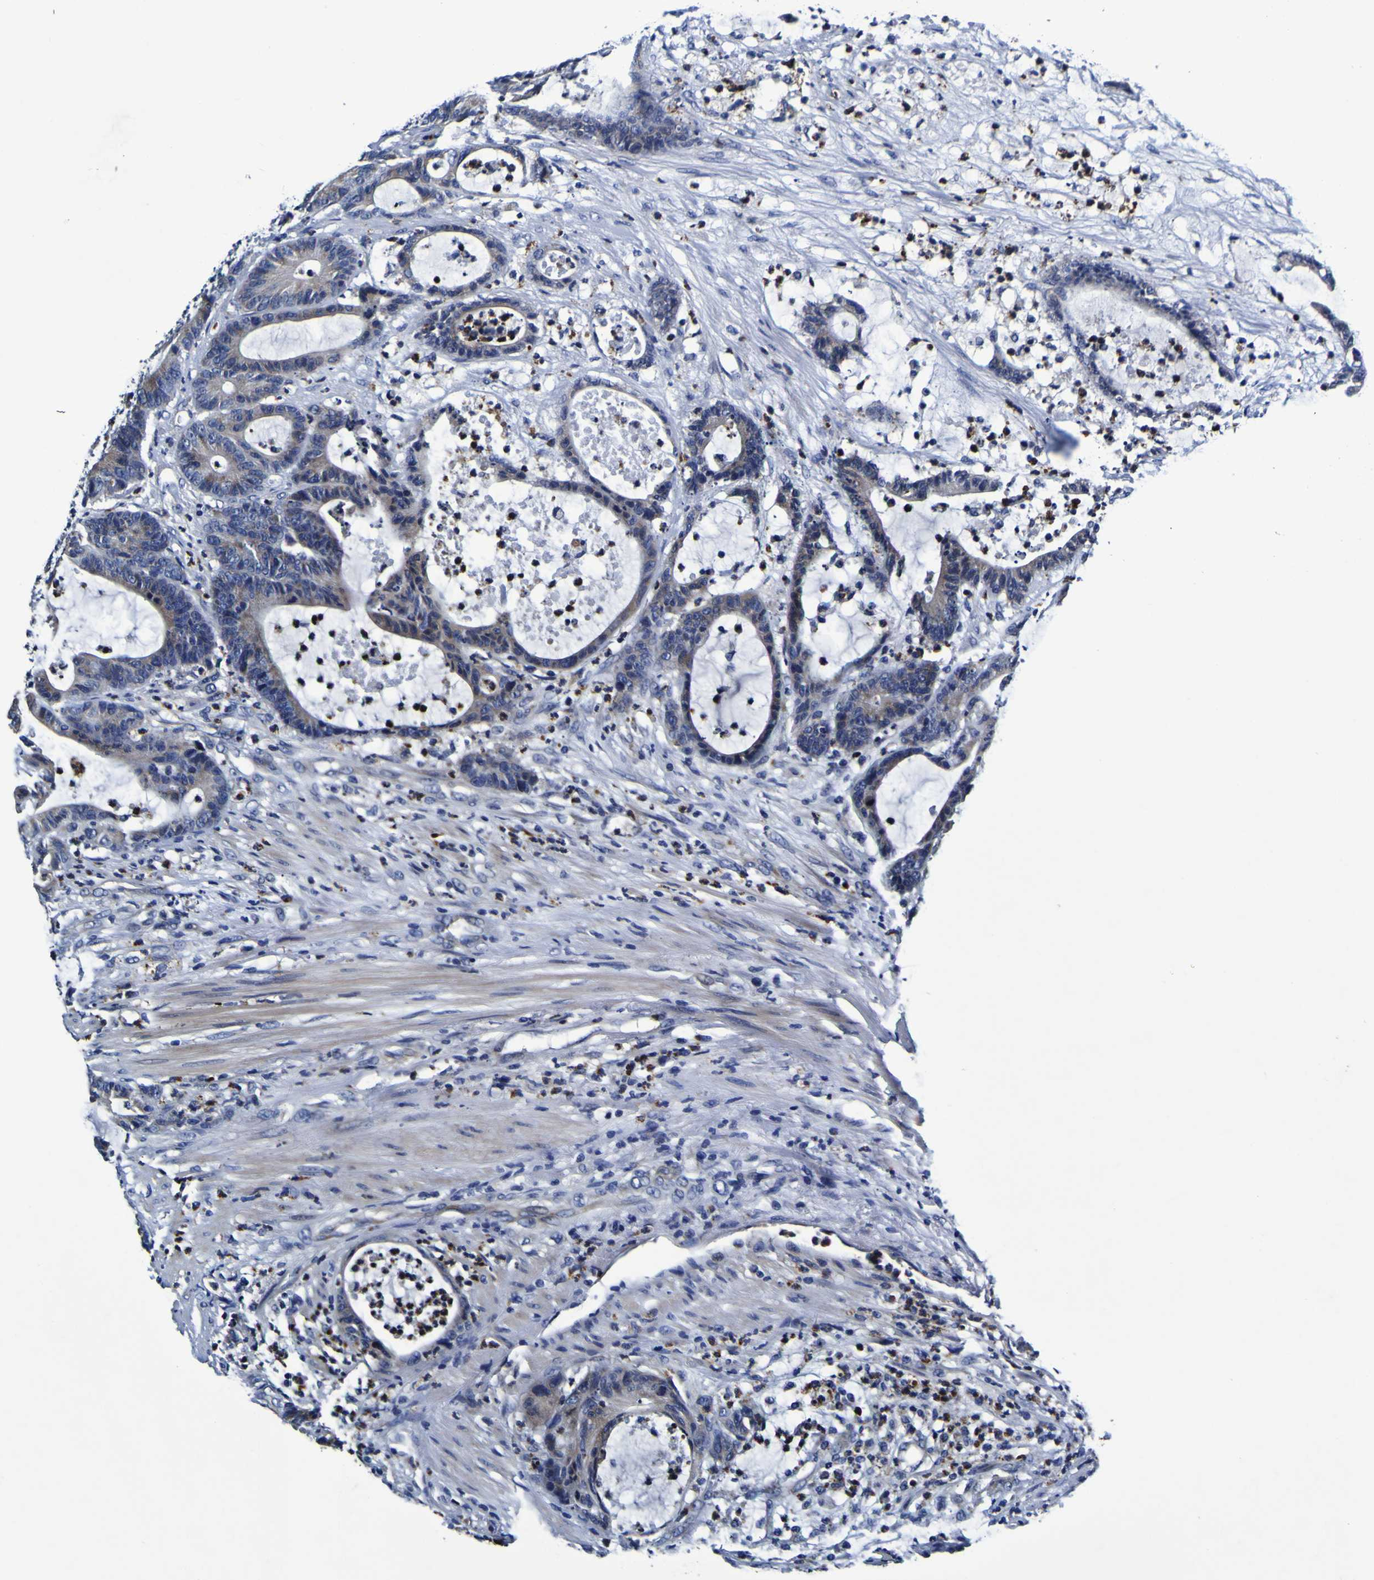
{"staining": {"intensity": "negative", "quantity": "none", "location": "none"}, "tissue": "colorectal cancer", "cell_type": "Tumor cells", "image_type": "cancer", "snomed": [{"axis": "morphology", "description": "Adenocarcinoma, NOS"}, {"axis": "topography", "description": "Colon"}], "caption": "Immunohistochemistry of human adenocarcinoma (colorectal) displays no positivity in tumor cells.", "gene": "PANK4", "patient": {"sex": "female", "age": 84}}